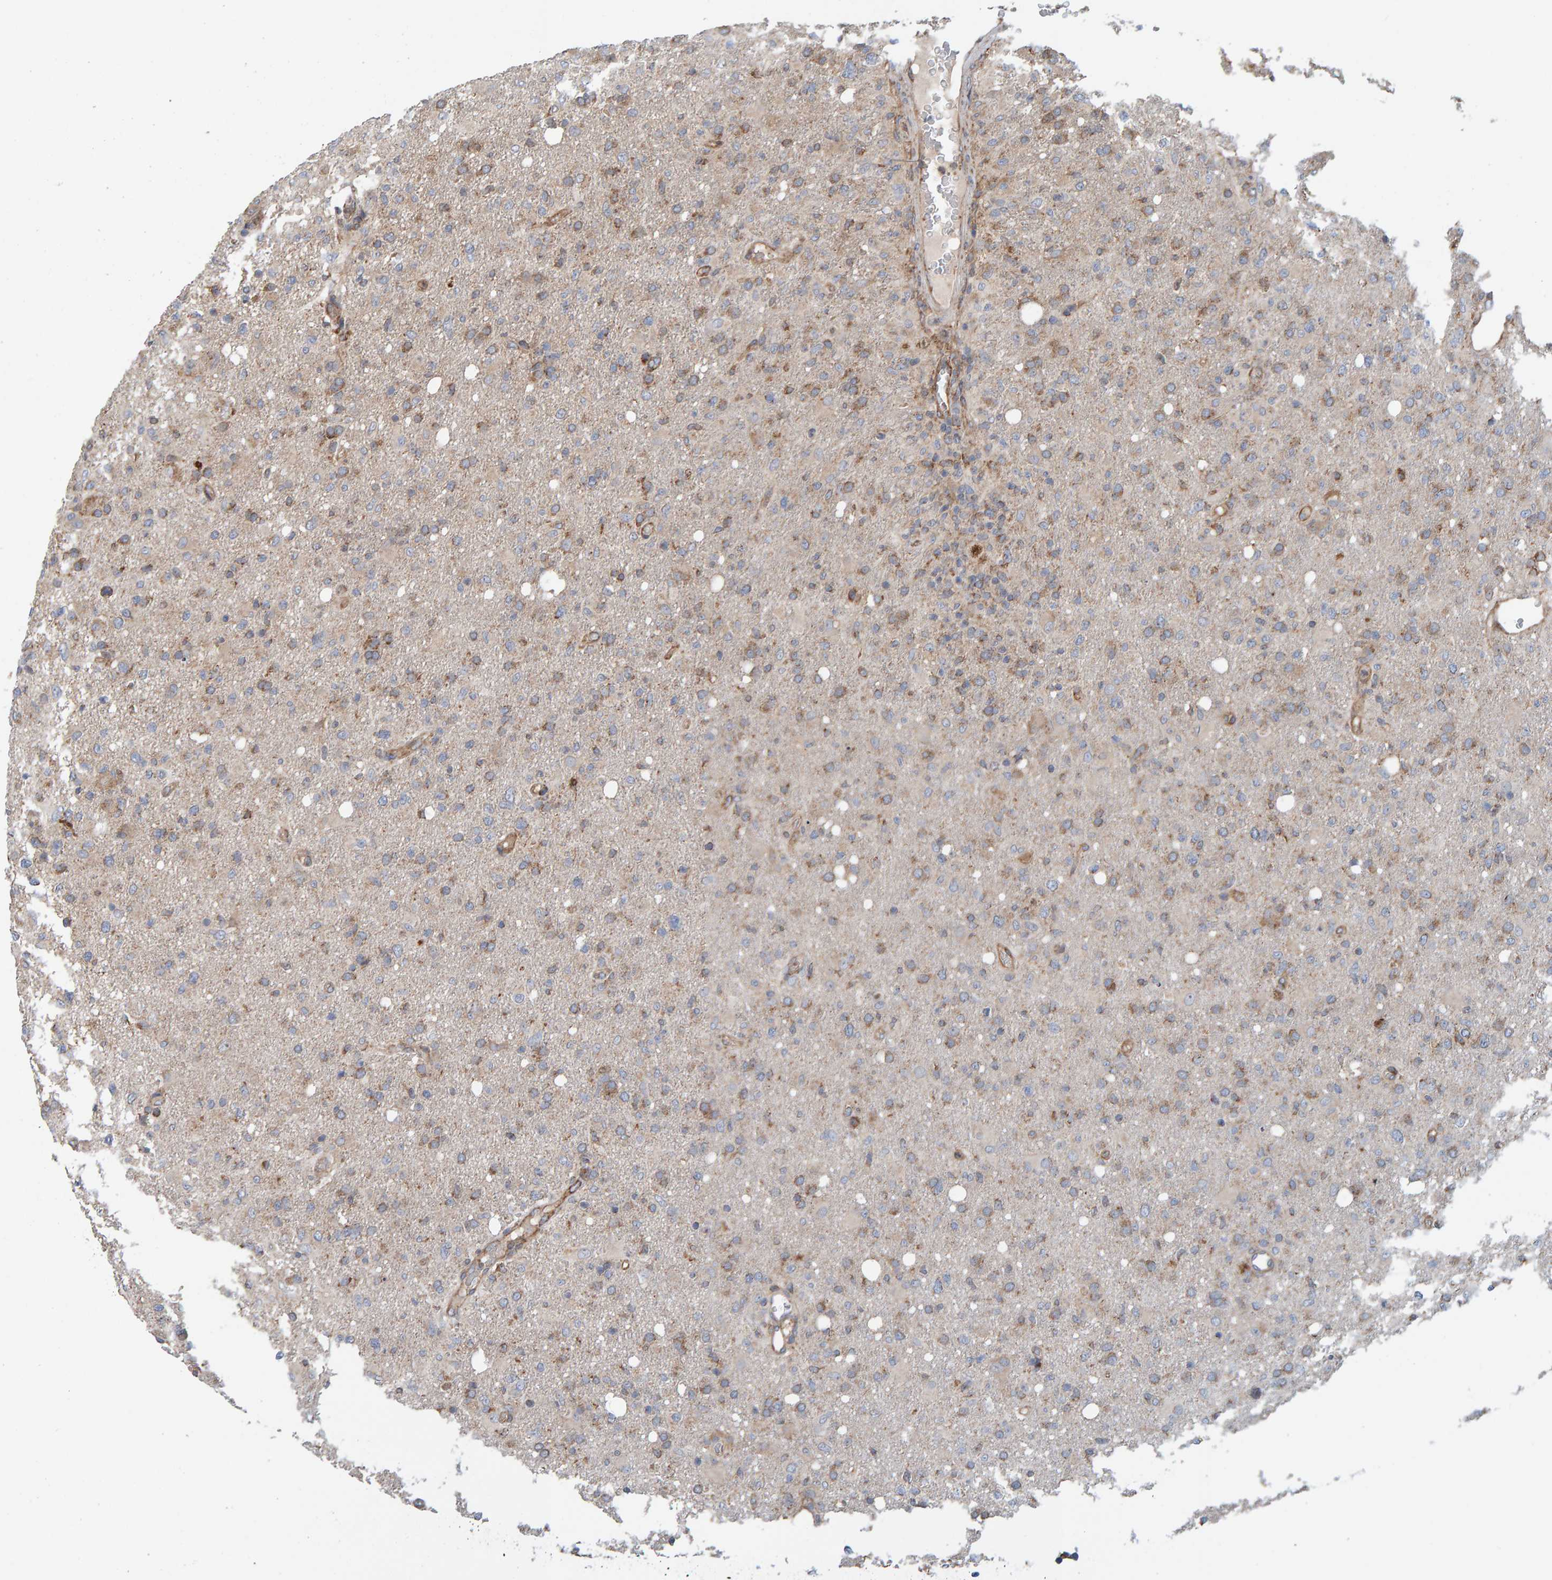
{"staining": {"intensity": "moderate", "quantity": "25%-75%", "location": "cytoplasmic/membranous"}, "tissue": "glioma", "cell_type": "Tumor cells", "image_type": "cancer", "snomed": [{"axis": "morphology", "description": "Glioma, malignant, High grade"}, {"axis": "topography", "description": "Brain"}], "caption": "Tumor cells reveal medium levels of moderate cytoplasmic/membranous expression in about 25%-75% of cells in glioma. The staining was performed using DAB, with brown indicating positive protein expression. Nuclei are stained blue with hematoxylin.", "gene": "MRPL45", "patient": {"sex": "female", "age": 57}}